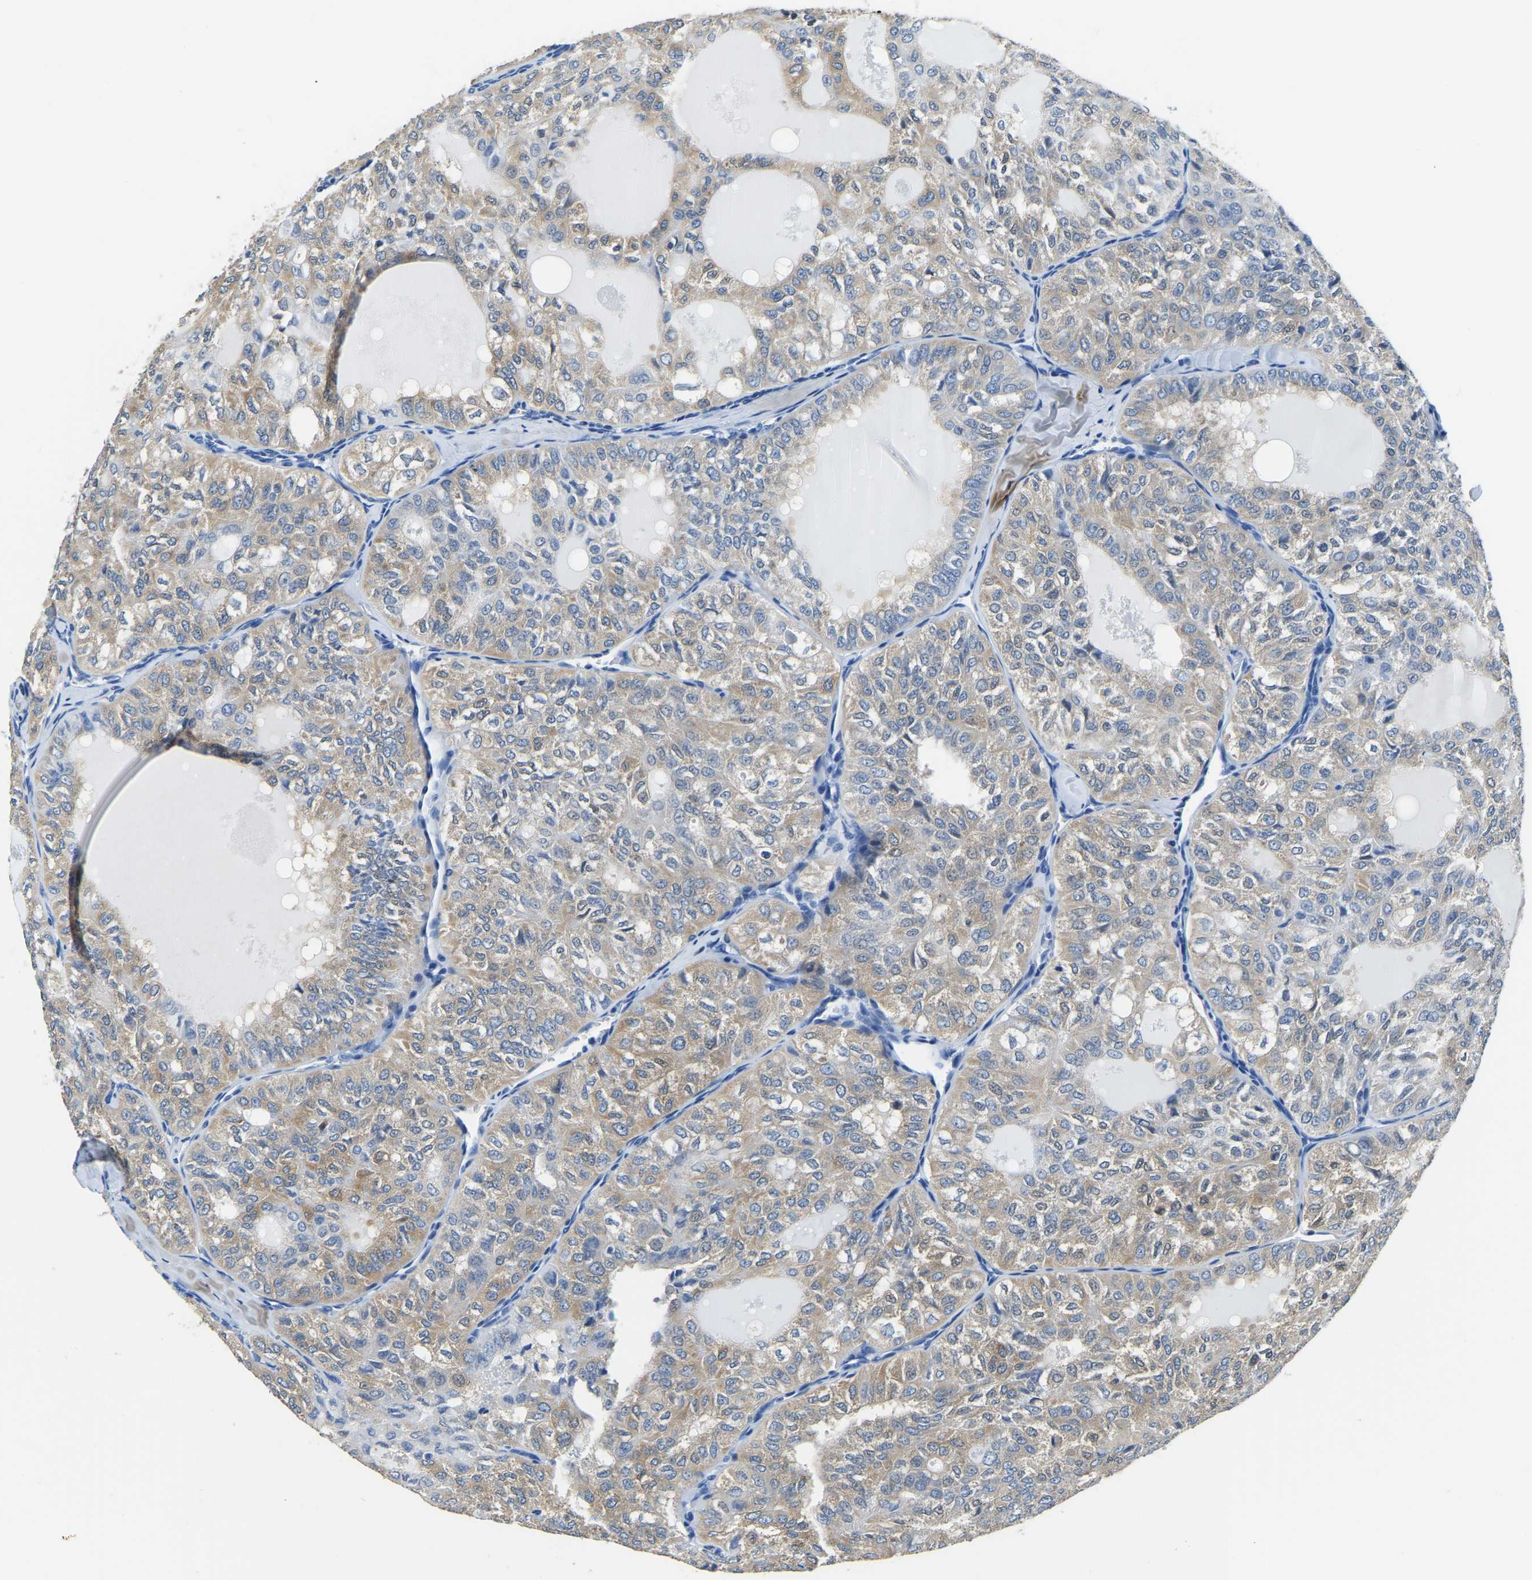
{"staining": {"intensity": "weak", "quantity": ">75%", "location": "cytoplasmic/membranous"}, "tissue": "thyroid cancer", "cell_type": "Tumor cells", "image_type": "cancer", "snomed": [{"axis": "morphology", "description": "Follicular adenoma carcinoma, NOS"}, {"axis": "topography", "description": "Thyroid gland"}], "caption": "DAB (3,3'-diaminobenzidine) immunohistochemical staining of human thyroid follicular adenoma carcinoma demonstrates weak cytoplasmic/membranous protein staining in approximately >75% of tumor cells.", "gene": "ZDHHC13", "patient": {"sex": "male", "age": 75}}